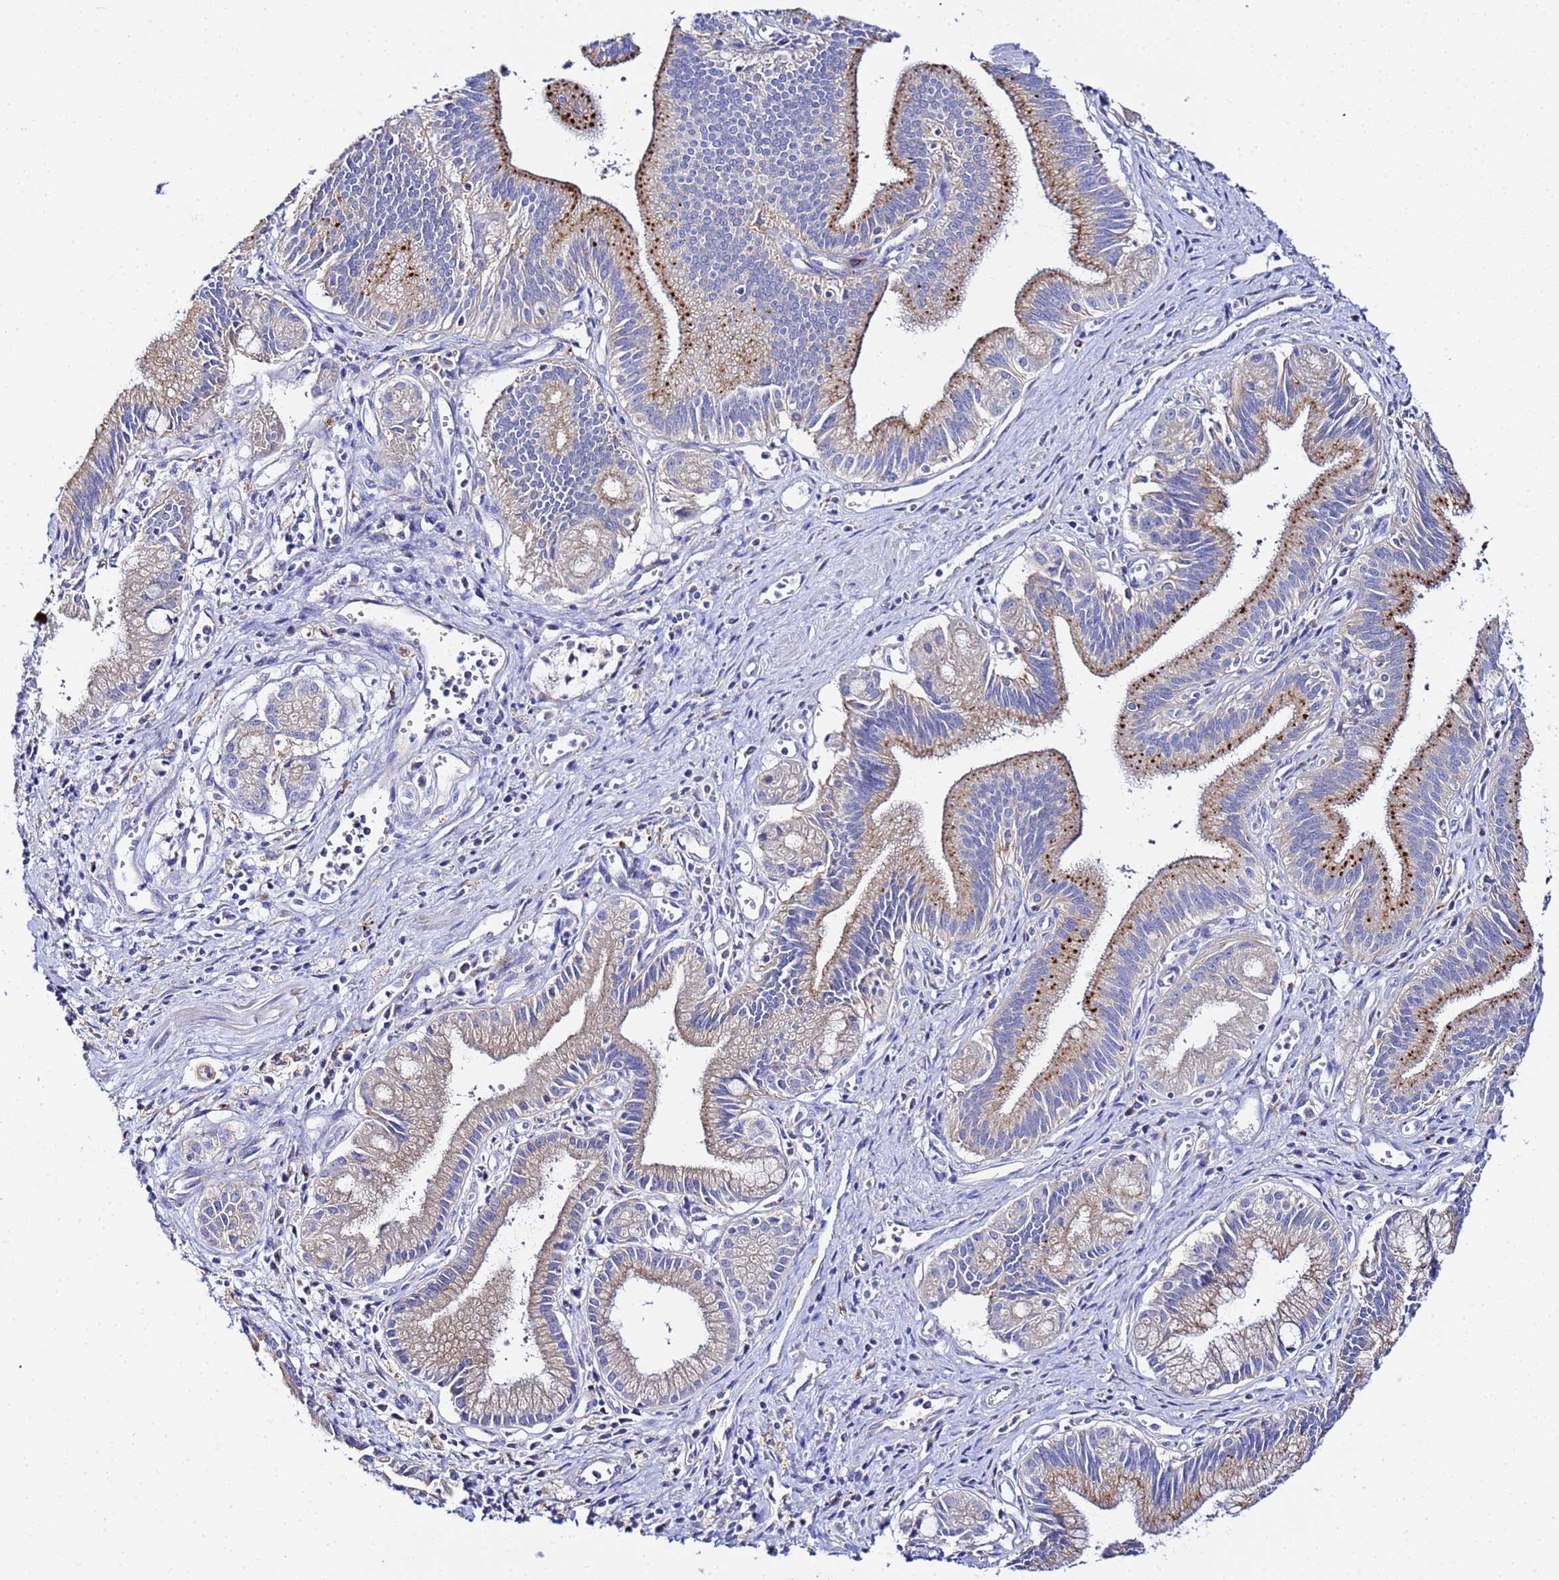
{"staining": {"intensity": "moderate", "quantity": "25%-75%", "location": "cytoplasmic/membranous"}, "tissue": "pancreatic cancer", "cell_type": "Tumor cells", "image_type": "cancer", "snomed": [{"axis": "morphology", "description": "Adenocarcinoma, NOS"}, {"axis": "topography", "description": "Pancreas"}], "caption": "Immunohistochemistry of pancreatic cancer (adenocarcinoma) shows medium levels of moderate cytoplasmic/membranous positivity in about 25%-75% of tumor cells.", "gene": "VTI1B", "patient": {"sex": "male", "age": 78}}